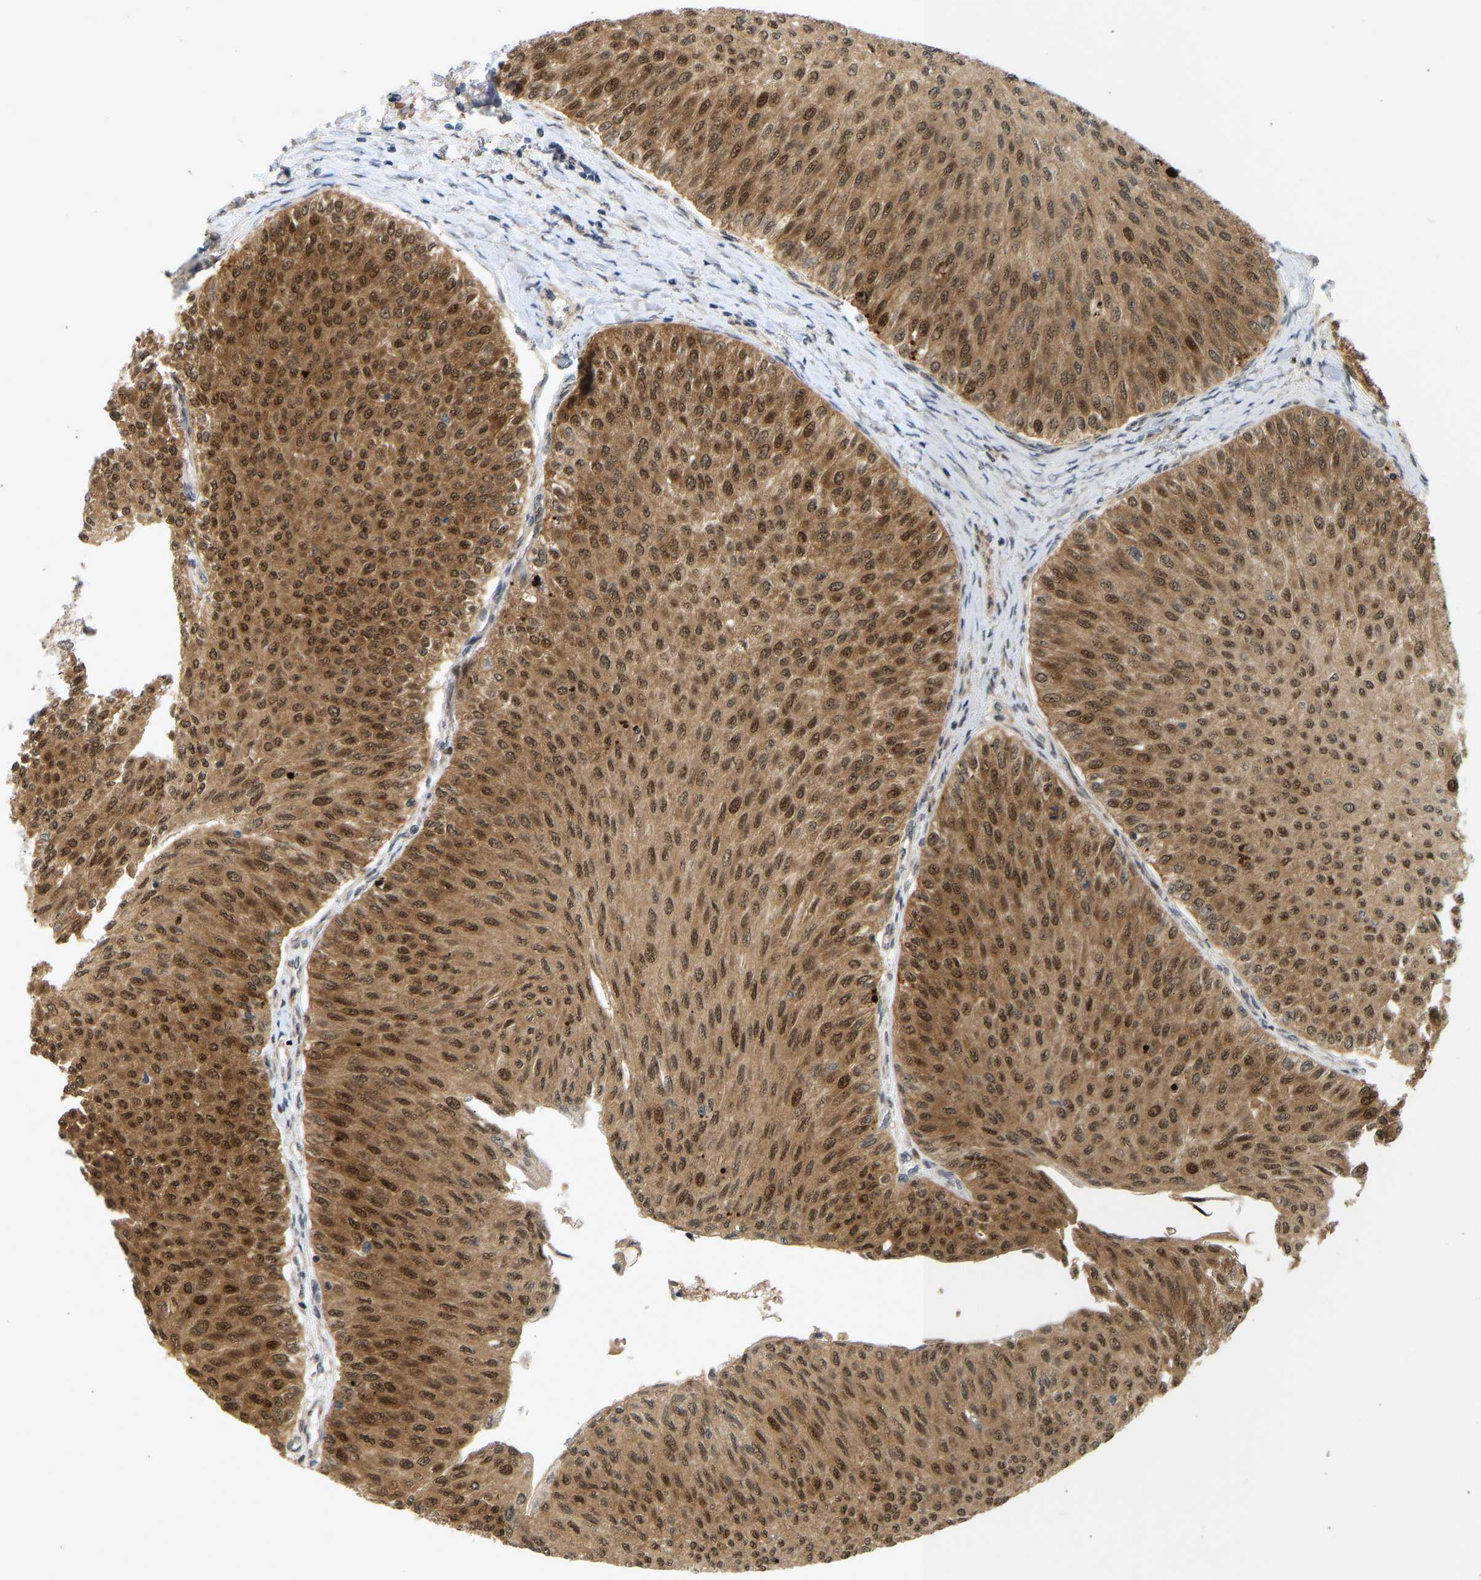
{"staining": {"intensity": "strong", "quantity": ">75%", "location": "cytoplasmic/membranous,nuclear"}, "tissue": "urothelial cancer", "cell_type": "Tumor cells", "image_type": "cancer", "snomed": [{"axis": "morphology", "description": "Urothelial carcinoma, Low grade"}, {"axis": "topography", "description": "Urinary bladder"}], "caption": "Immunohistochemistry (DAB) staining of human low-grade urothelial carcinoma exhibits strong cytoplasmic/membranous and nuclear protein expression in approximately >75% of tumor cells.", "gene": "BAG1", "patient": {"sex": "male", "age": 78}}